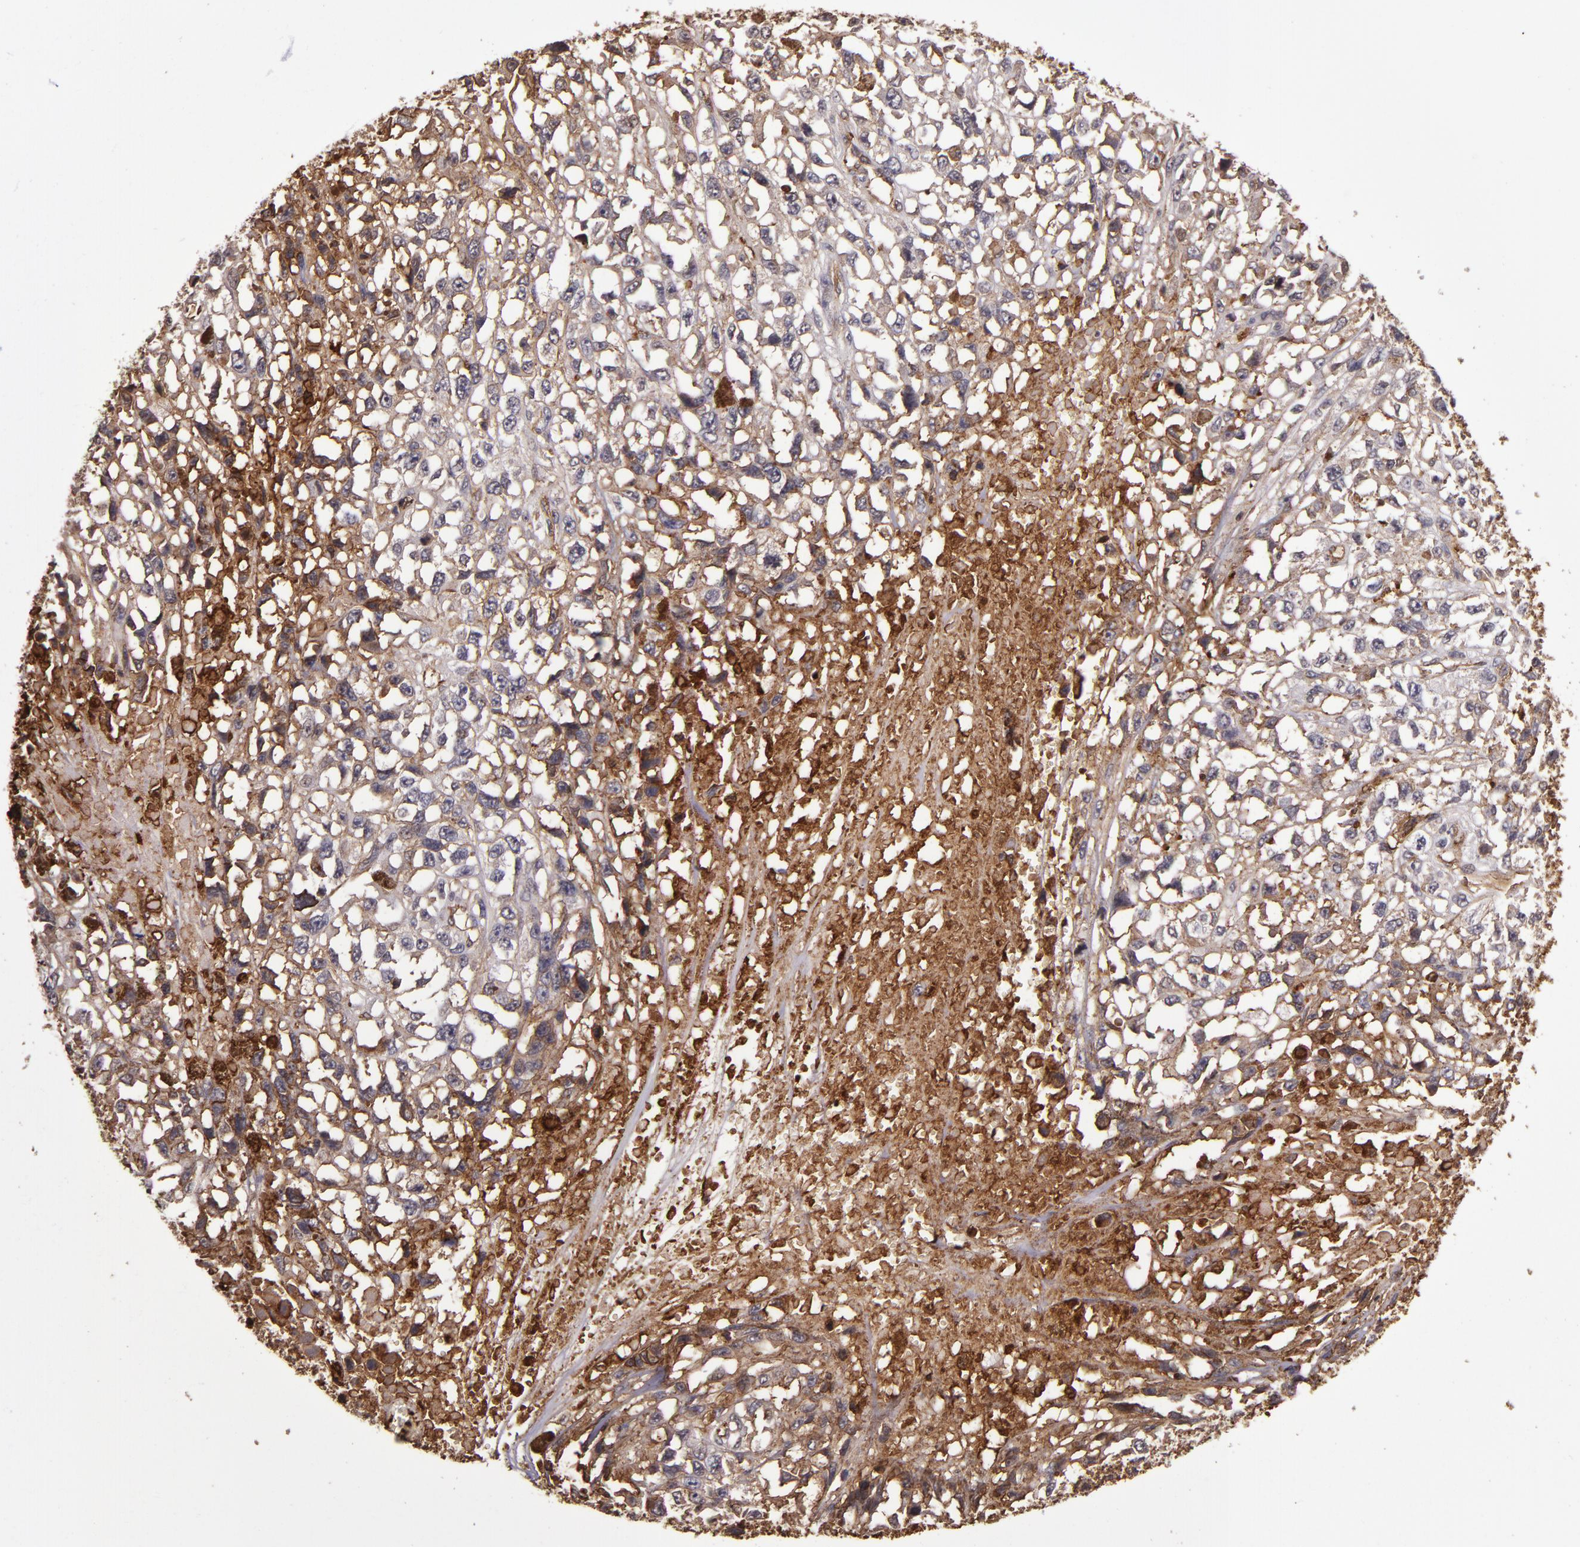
{"staining": {"intensity": "moderate", "quantity": "25%-75%", "location": "cytoplasmic/membranous"}, "tissue": "melanoma", "cell_type": "Tumor cells", "image_type": "cancer", "snomed": [{"axis": "morphology", "description": "Malignant melanoma, Metastatic site"}, {"axis": "topography", "description": "Lymph node"}], "caption": "Protein expression by IHC reveals moderate cytoplasmic/membranous staining in about 25%-75% of tumor cells in malignant melanoma (metastatic site). (DAB IHC, brown staining for protein, blue staining for nuclei).", "gene": "SLC2A3", "patient": {"sex": "male", "age": 59}}